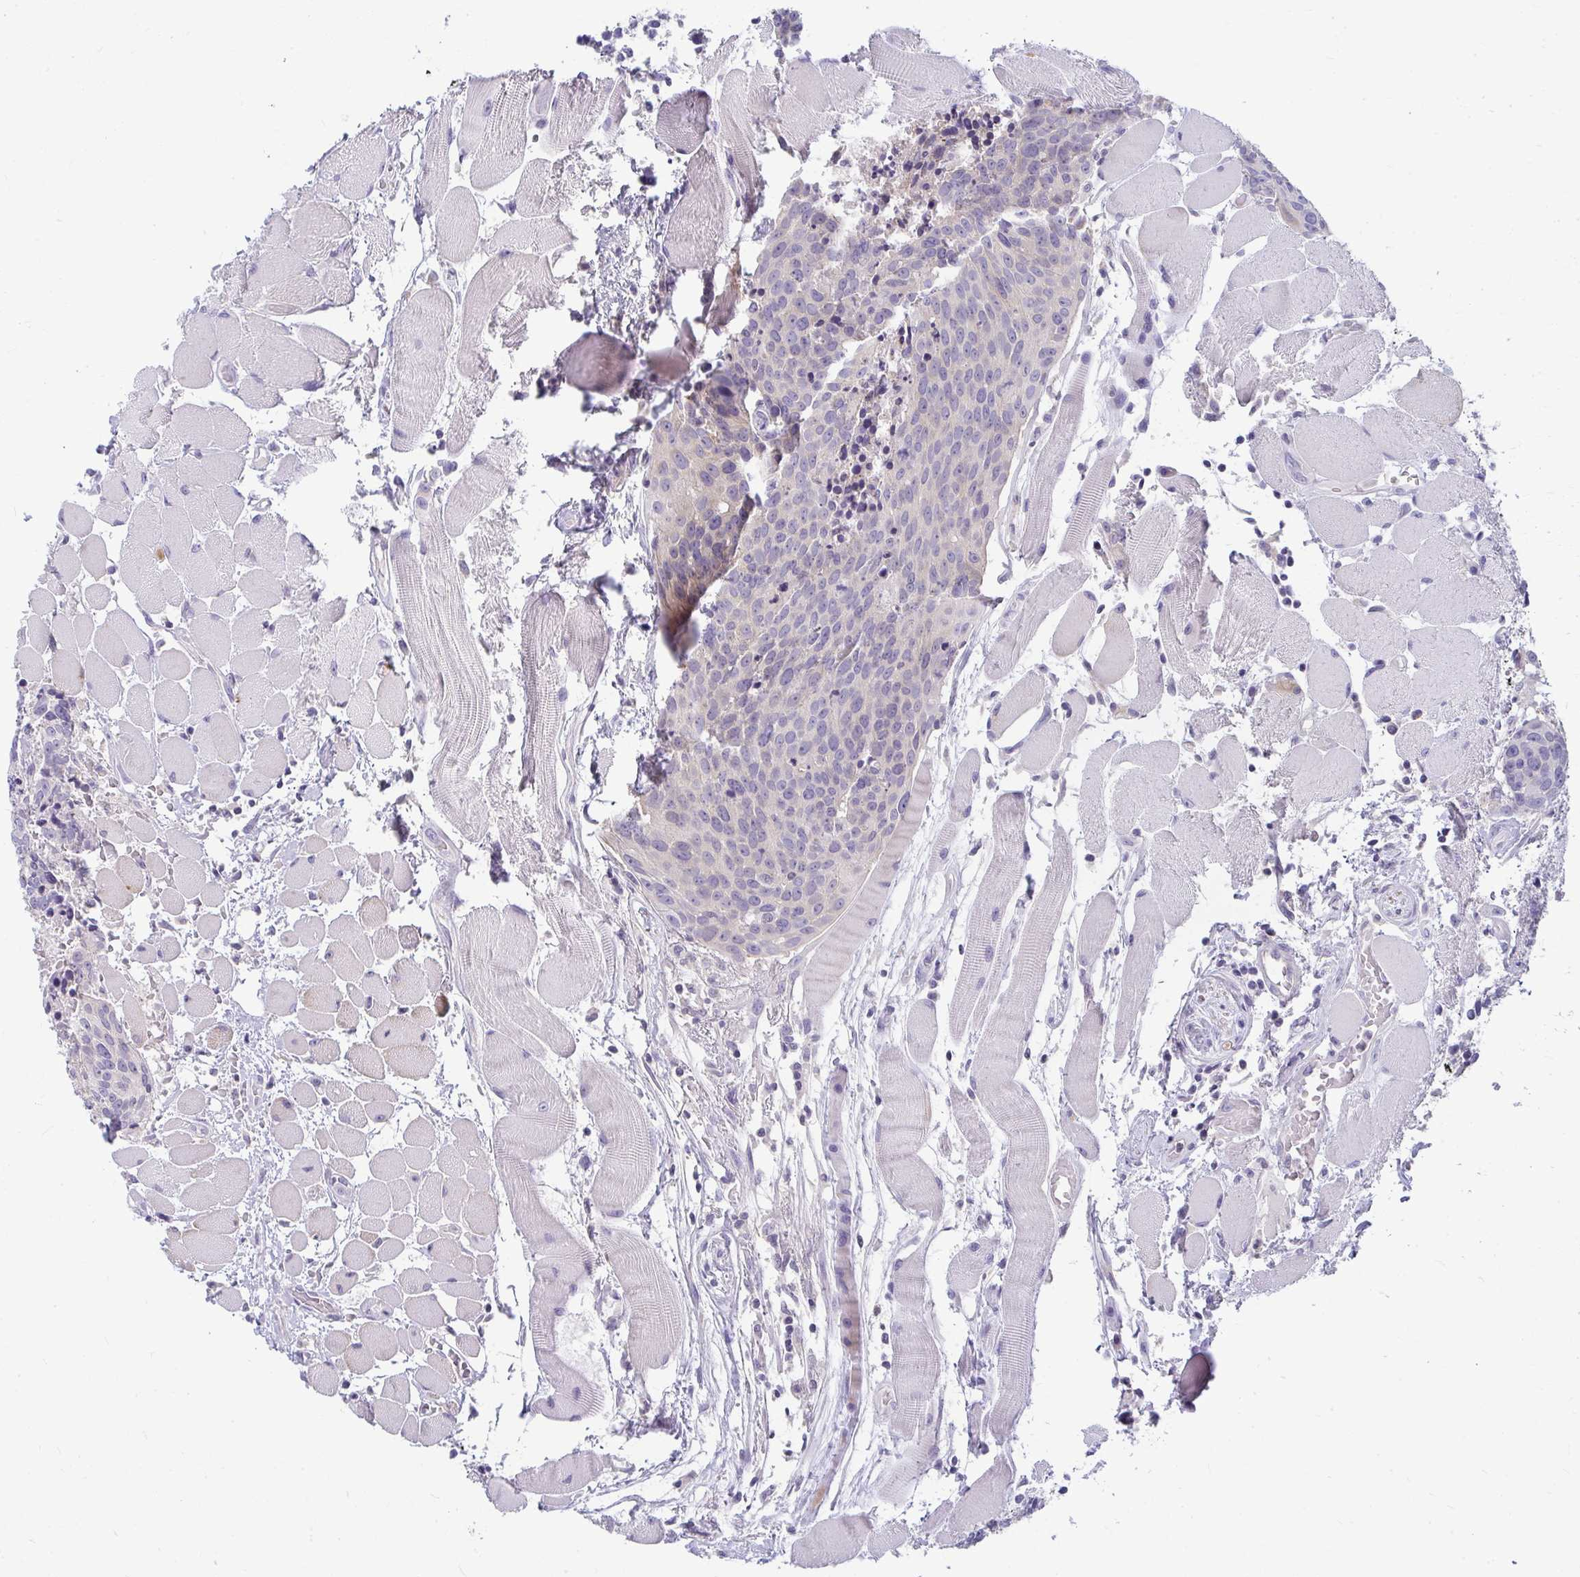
{"staining": {"intensity": "negative", "quantity": "none", "location": "none"}, "tissue": "head and neck cancer", "cell_type": "Tumor cells", "image_type": "cancer", "snomed": [{"axis": "morphology", "description": "Squamous cell carcinoma, NOS"}, {"axis": "topography", "description": "Oral tissue"}, {"axis": "topography", "description": "Head-Neck"}], "caption": "Human head and neck squamous cell carcinoma stained for a protein using immunohistochemistry shows no expression in tumor cells.", "gene": "VPS4B", "patient": {"sex": "male", "age": 64}}